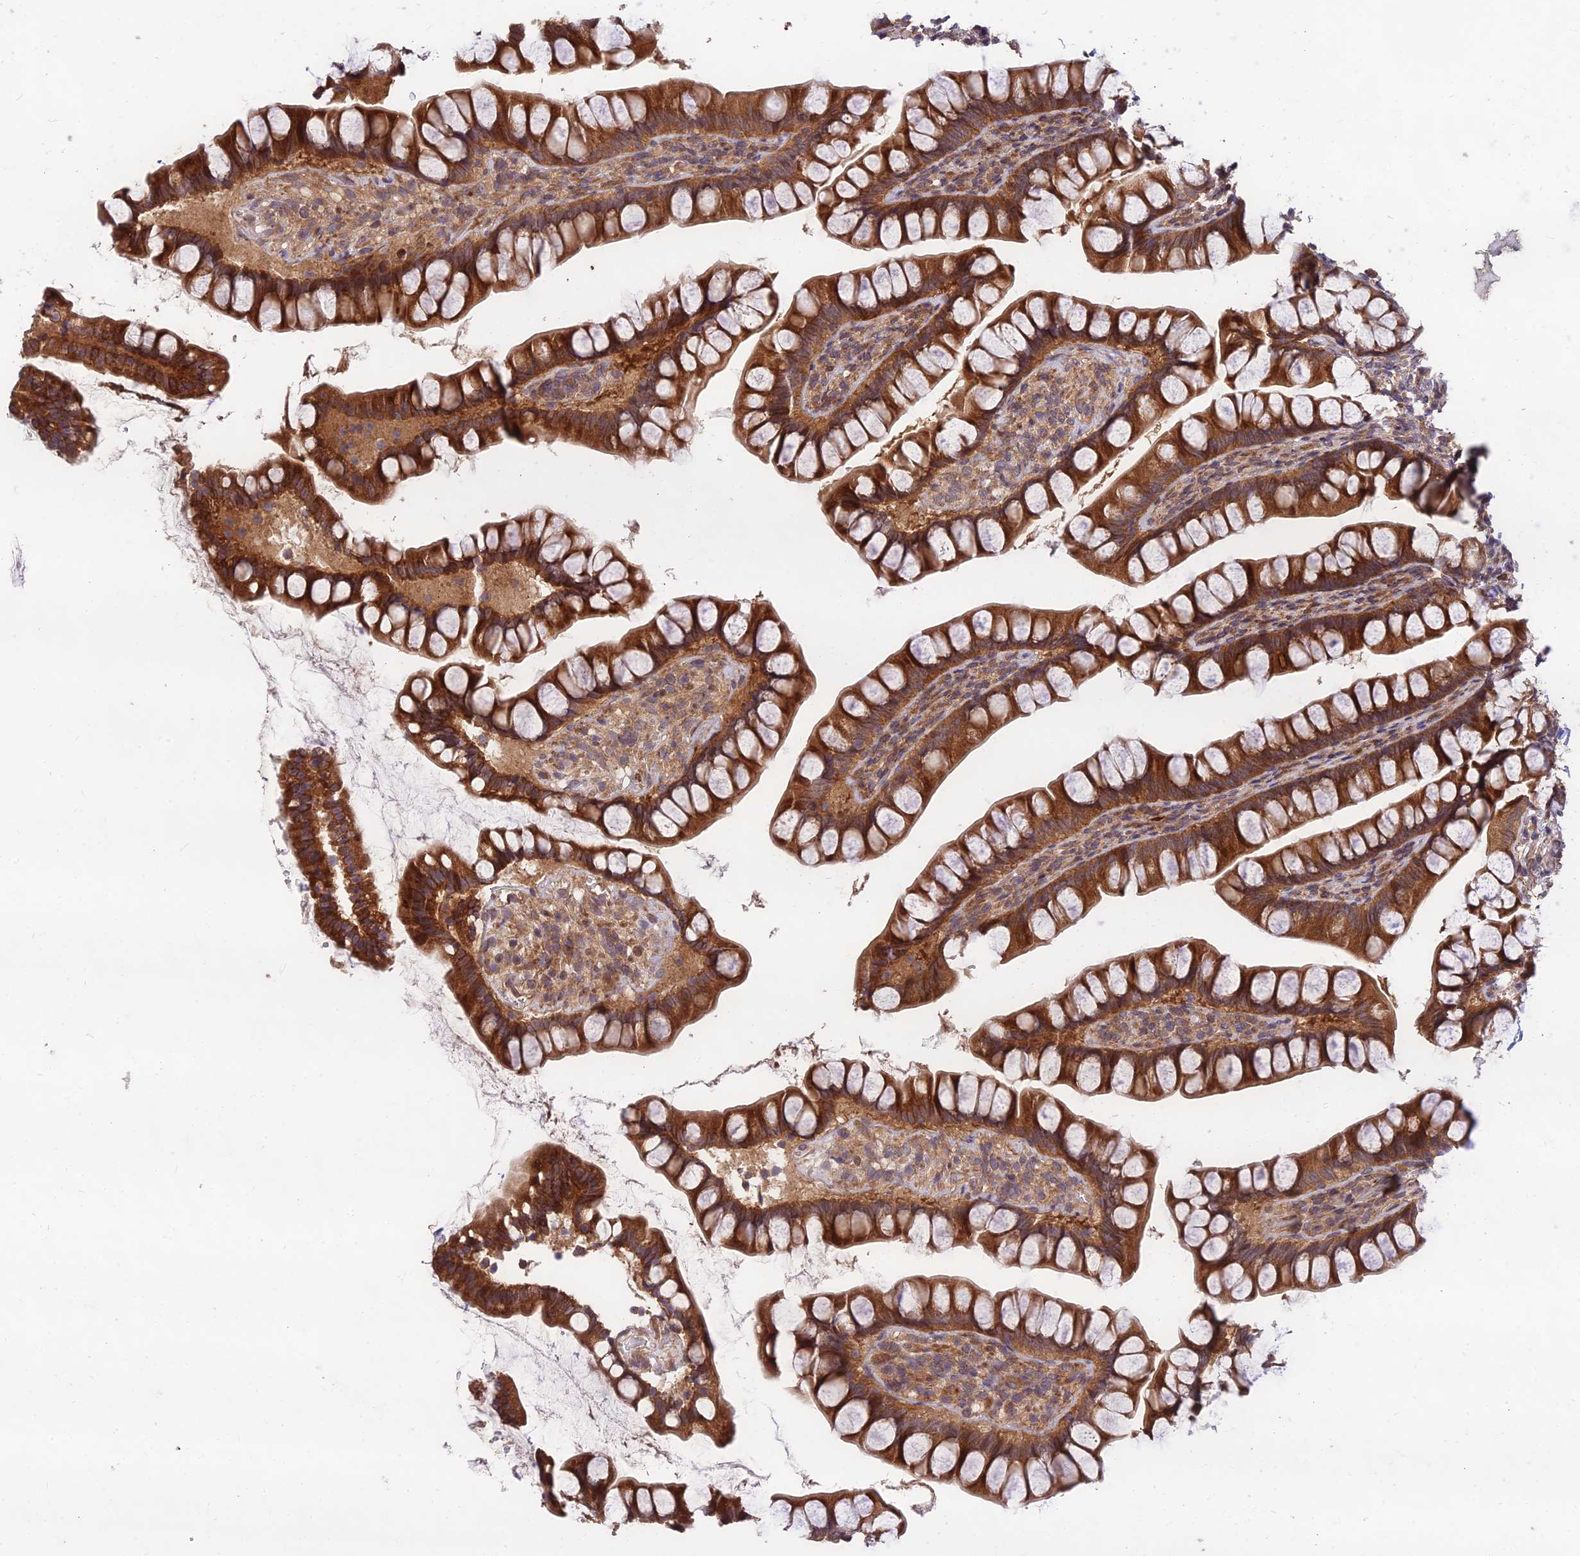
{"staining": {"intensity": "strong", "quantity": ">75%", "location": "cytoplasmic/membranous"}, "tissue": "small intestine", "cell_type": "Glandular cells", "image_type": "normal", "snomed": [{"axis": "morphology", "description": "Normal tissue, NOS"}, {"axis": "topography", "description": "Small intestine"}], "caption": "Immunohistochemistry (IHC) staining of normal small intestine, which shows high levels of strong cytoplasmic/membranous staining in approximately >75% of glandular cells indicating strong cytoplasmic/membranous protein expression. The staining was performed using DAB (brown) for protein detection and nuclei were counterstained in hematoxylin (blue).", "gene": "MKKS", "patient": {"sex": "male", "age": 70}}